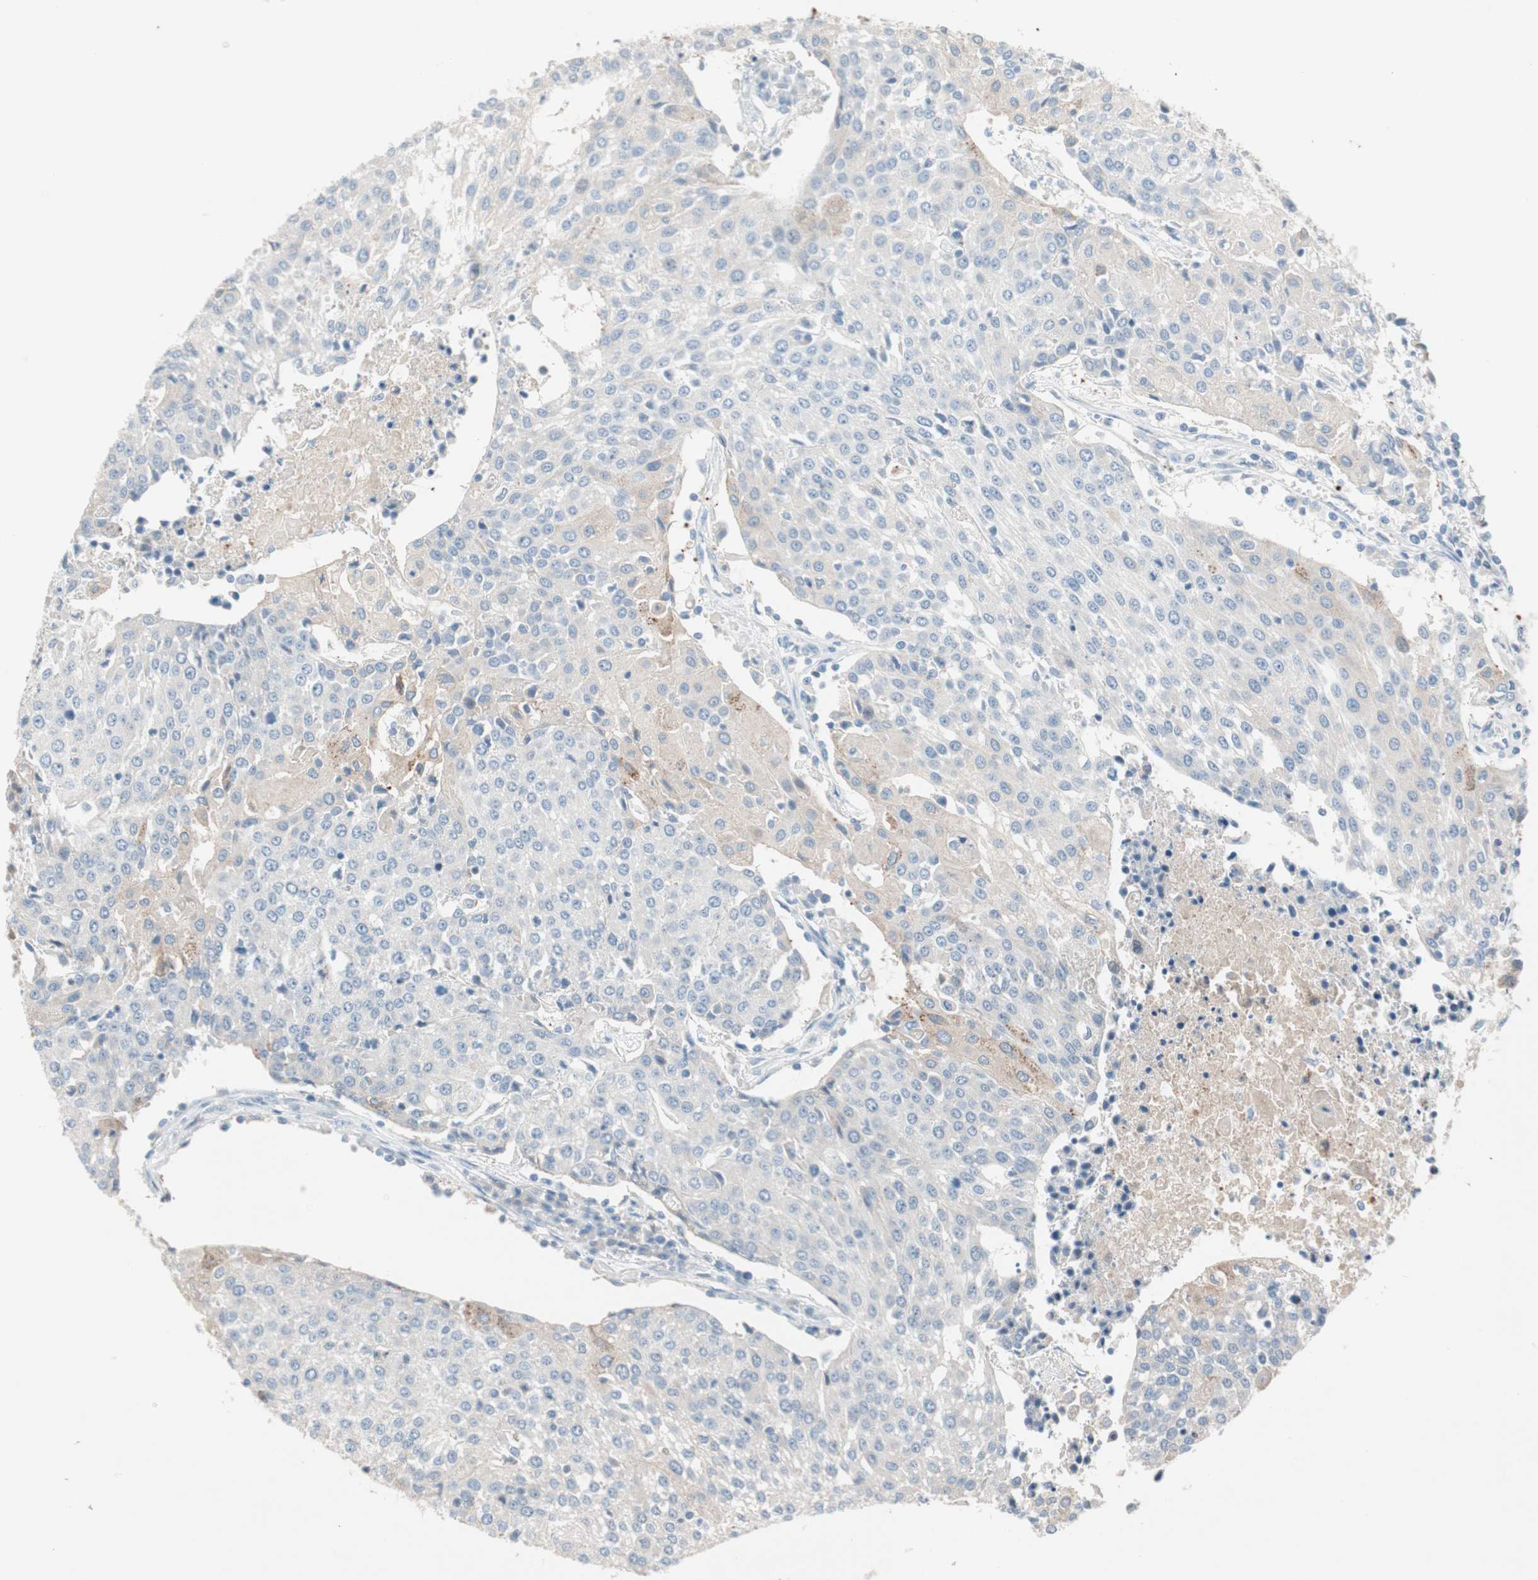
{"staining": {"intensity": "weak", "quantity": "<25%", "location": "cytoplasmic/membranous"}, "tissue": "urothelial cancer", "cell_type": "Tumor cells", "image_type": "cancer", "snomed": [{"axis": "morphology", "description": "Urothelial carcinoma, High grade"}, {"axis": "topography", "description": "Urinary bladder"}], "caption": "Human urothelial cancer stained for a protein using immunohistochemistry displays no staining in tumor cells.", "gene": "PDZK1", "patient": {"sex": "female", "age": 85}}